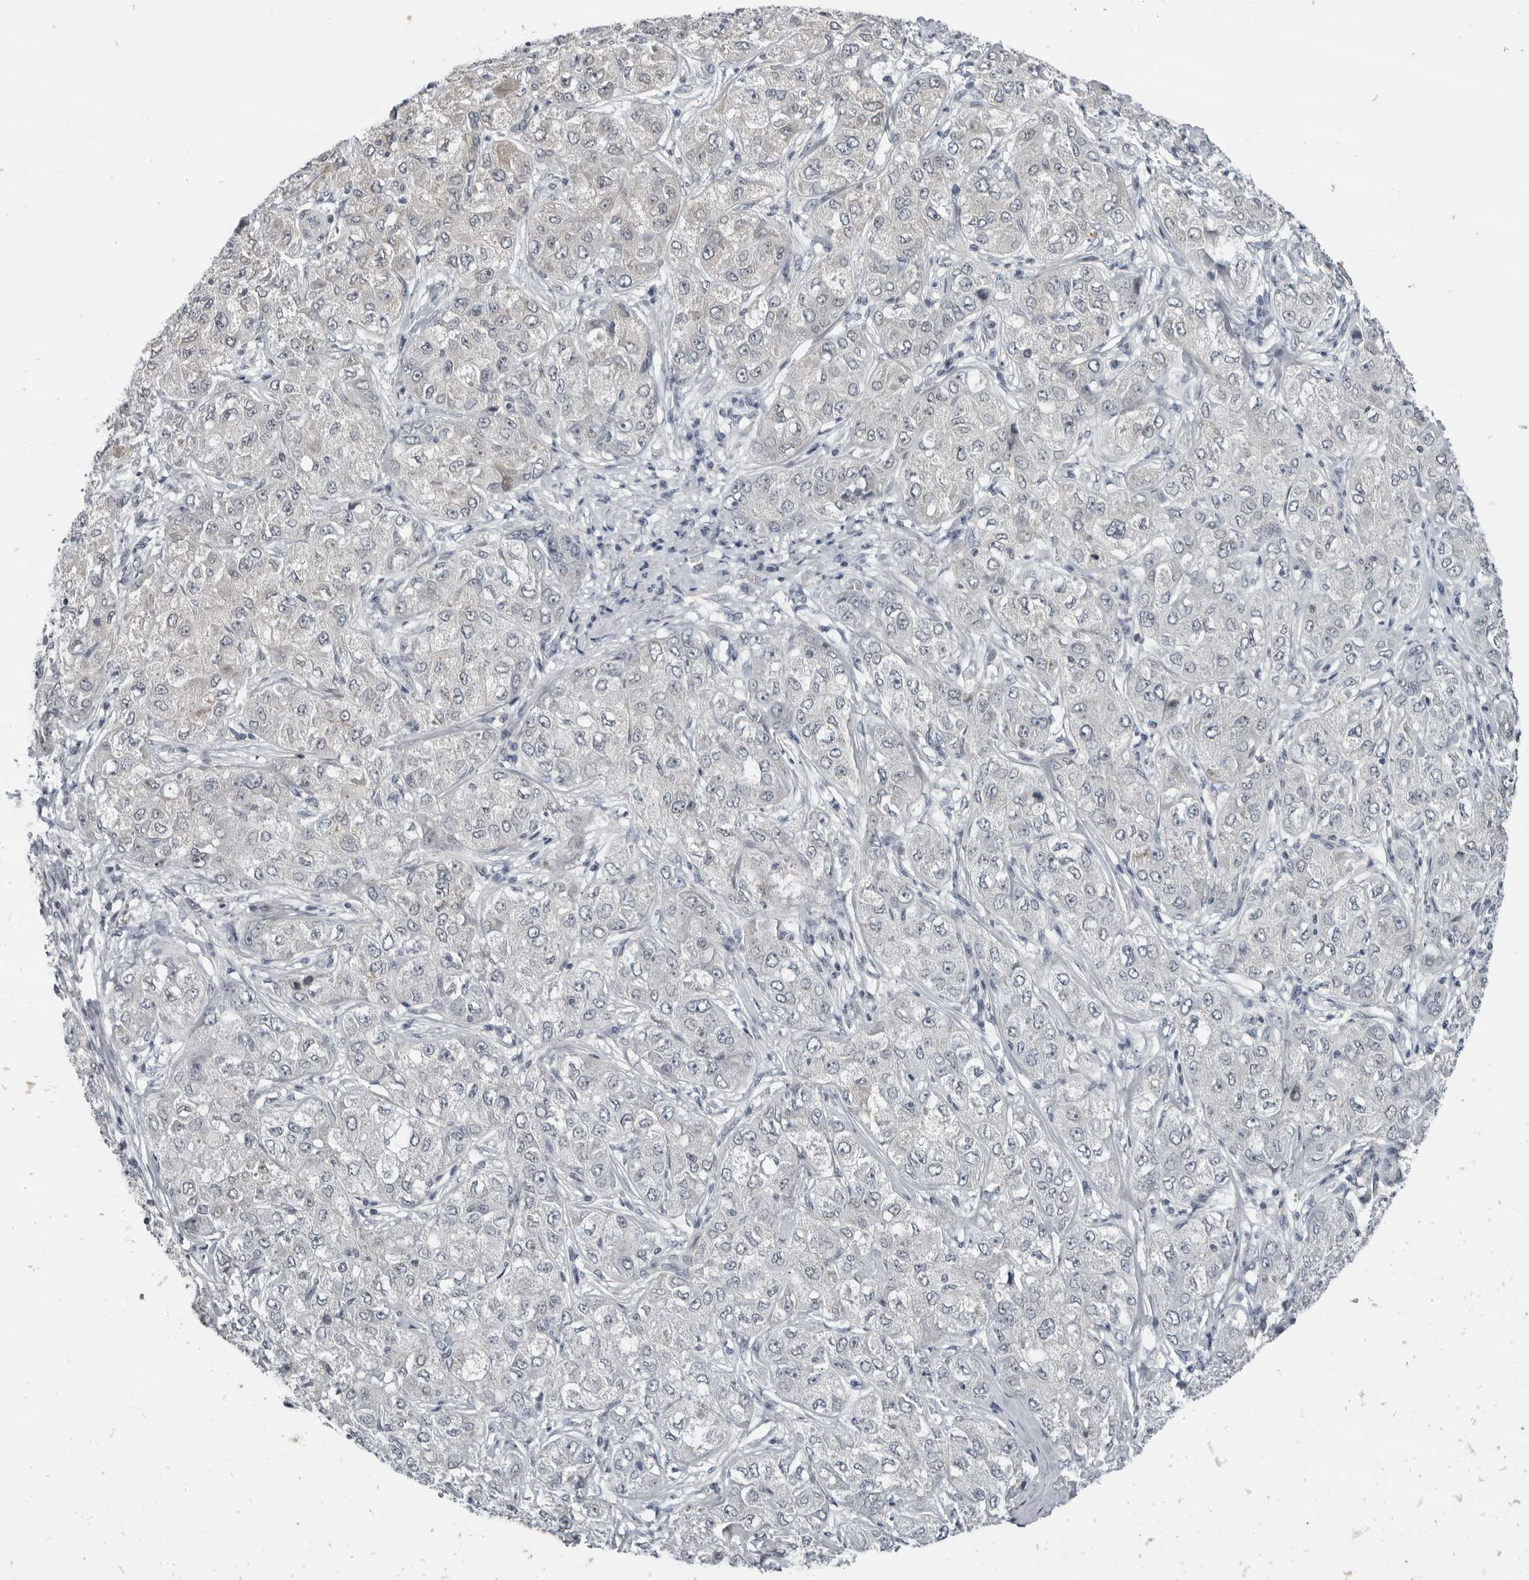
{"staining": {"intensity": "weak", "quantity": "25%-75%", "location": "cytoplasmic/membranous"}, "tissue": "liver cancer", "cell_type": "Tumor cells", "image_type": "cancer", "snomed": [{"axis": "morphology", "description": "Carcinoma, Hepatocellular, NOS"}, {"axis": "topography", "description": "Liver"}], "caption": "A low amount of weak cytoplasmic/membranous staining is seen in about 25%-75% of tumor cells in hepatocellular carcinoma (liver) tissue.", "gene": "OPLAH", "patient": {"sex": "male", "age": 80}}